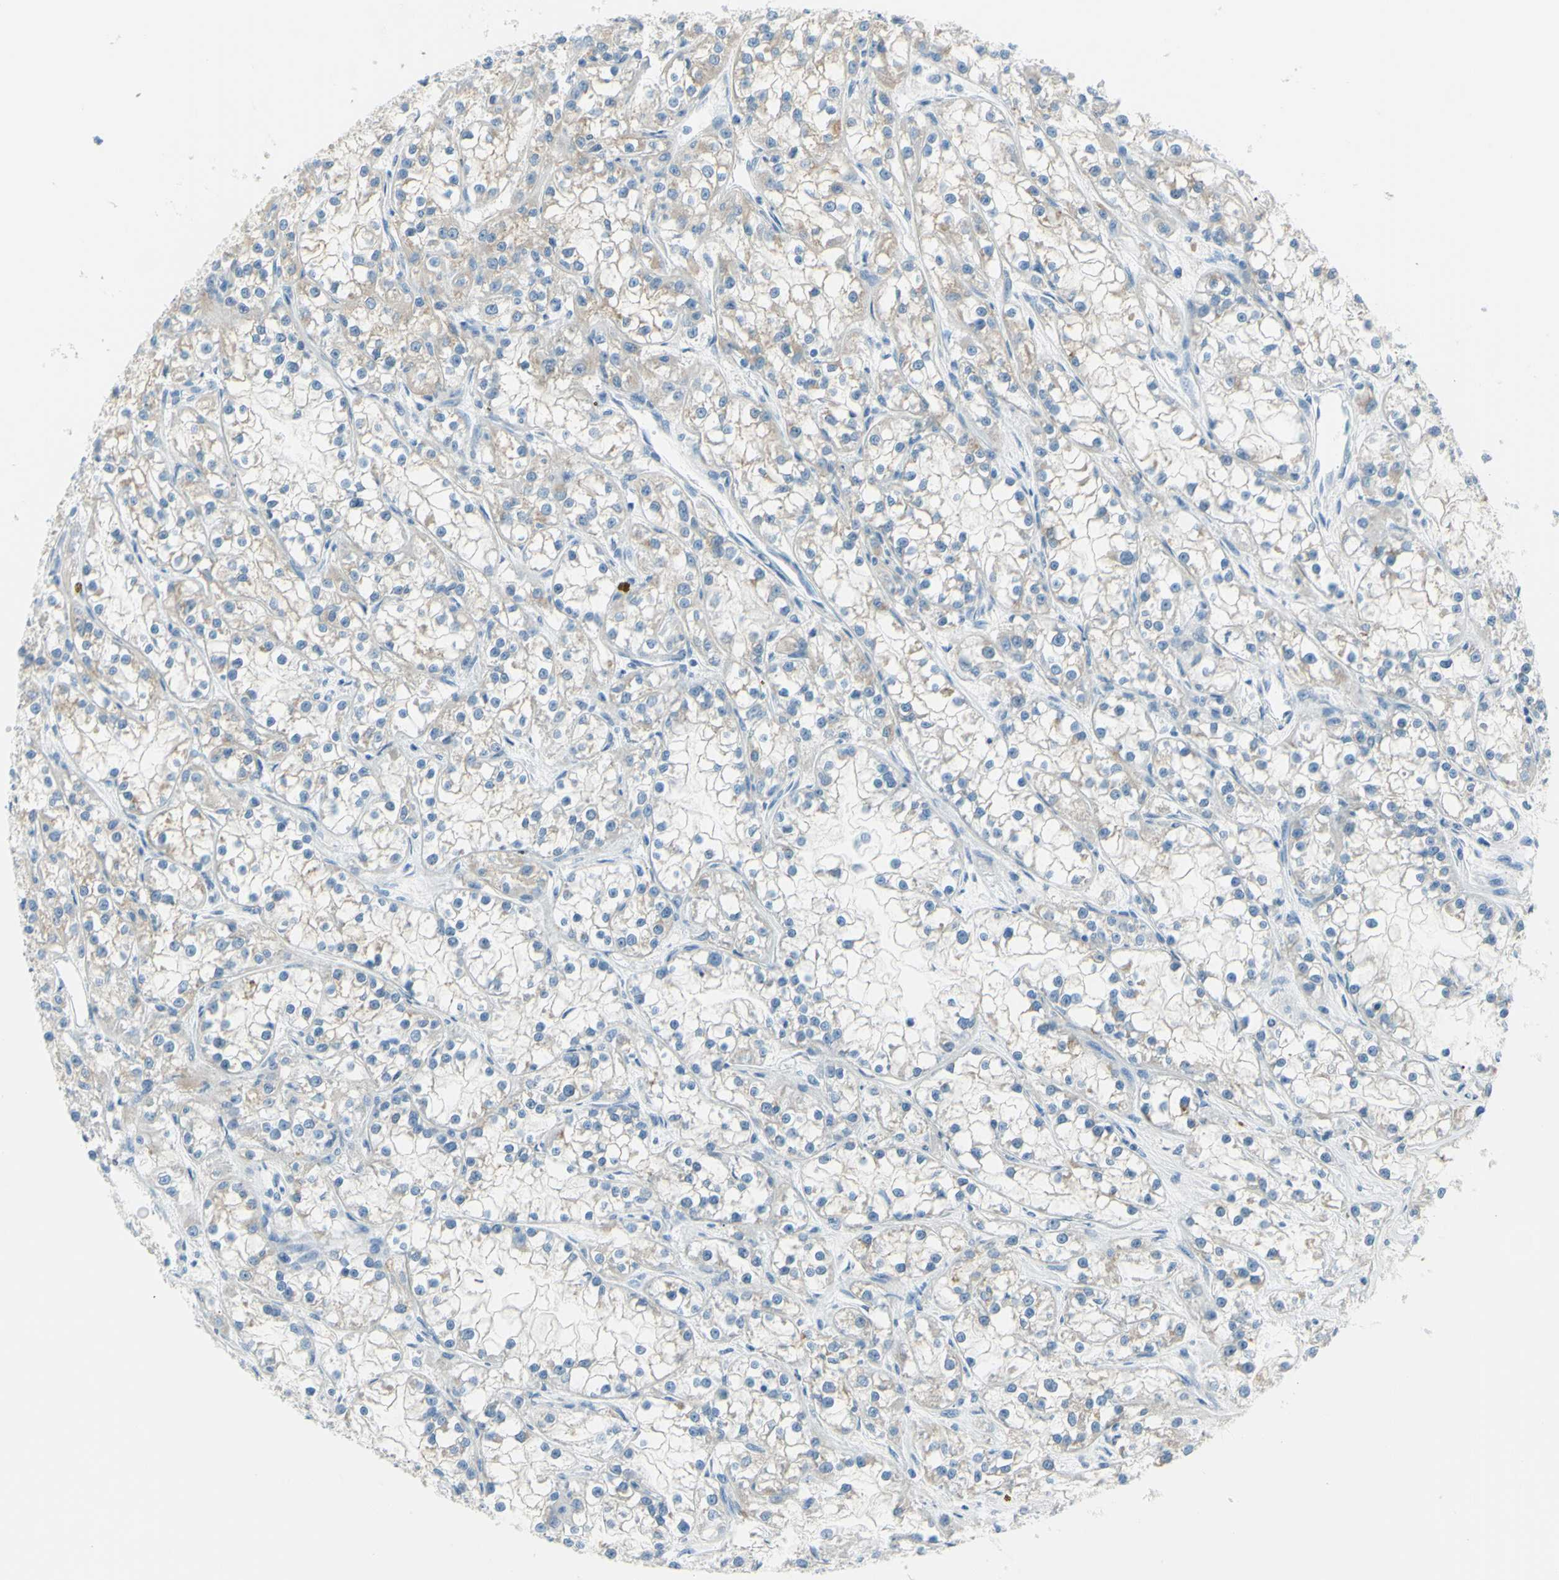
{"staining": {"intensity": "weak", "quantity": ">75%", "location": "cytoplasmic/membranous"}, "tissue": "renal cancer", "cell_type": "Tumor cells", "image_type": "cancer", "snomed": [{"axis": "morphology", "description": "Adenocarcinoma, NOS"}, {"axis": "topography", "description": "Kidney"}], "caption": "Immunohistochemistry (IHC) of human renal cancer (adenocarcinoma) shows low levels of weak cytoplasmic/membranous staining in about >75% of tumor cells.", "gene": "FRMD4B", "patient": {"sex": "female", "age": 52}}